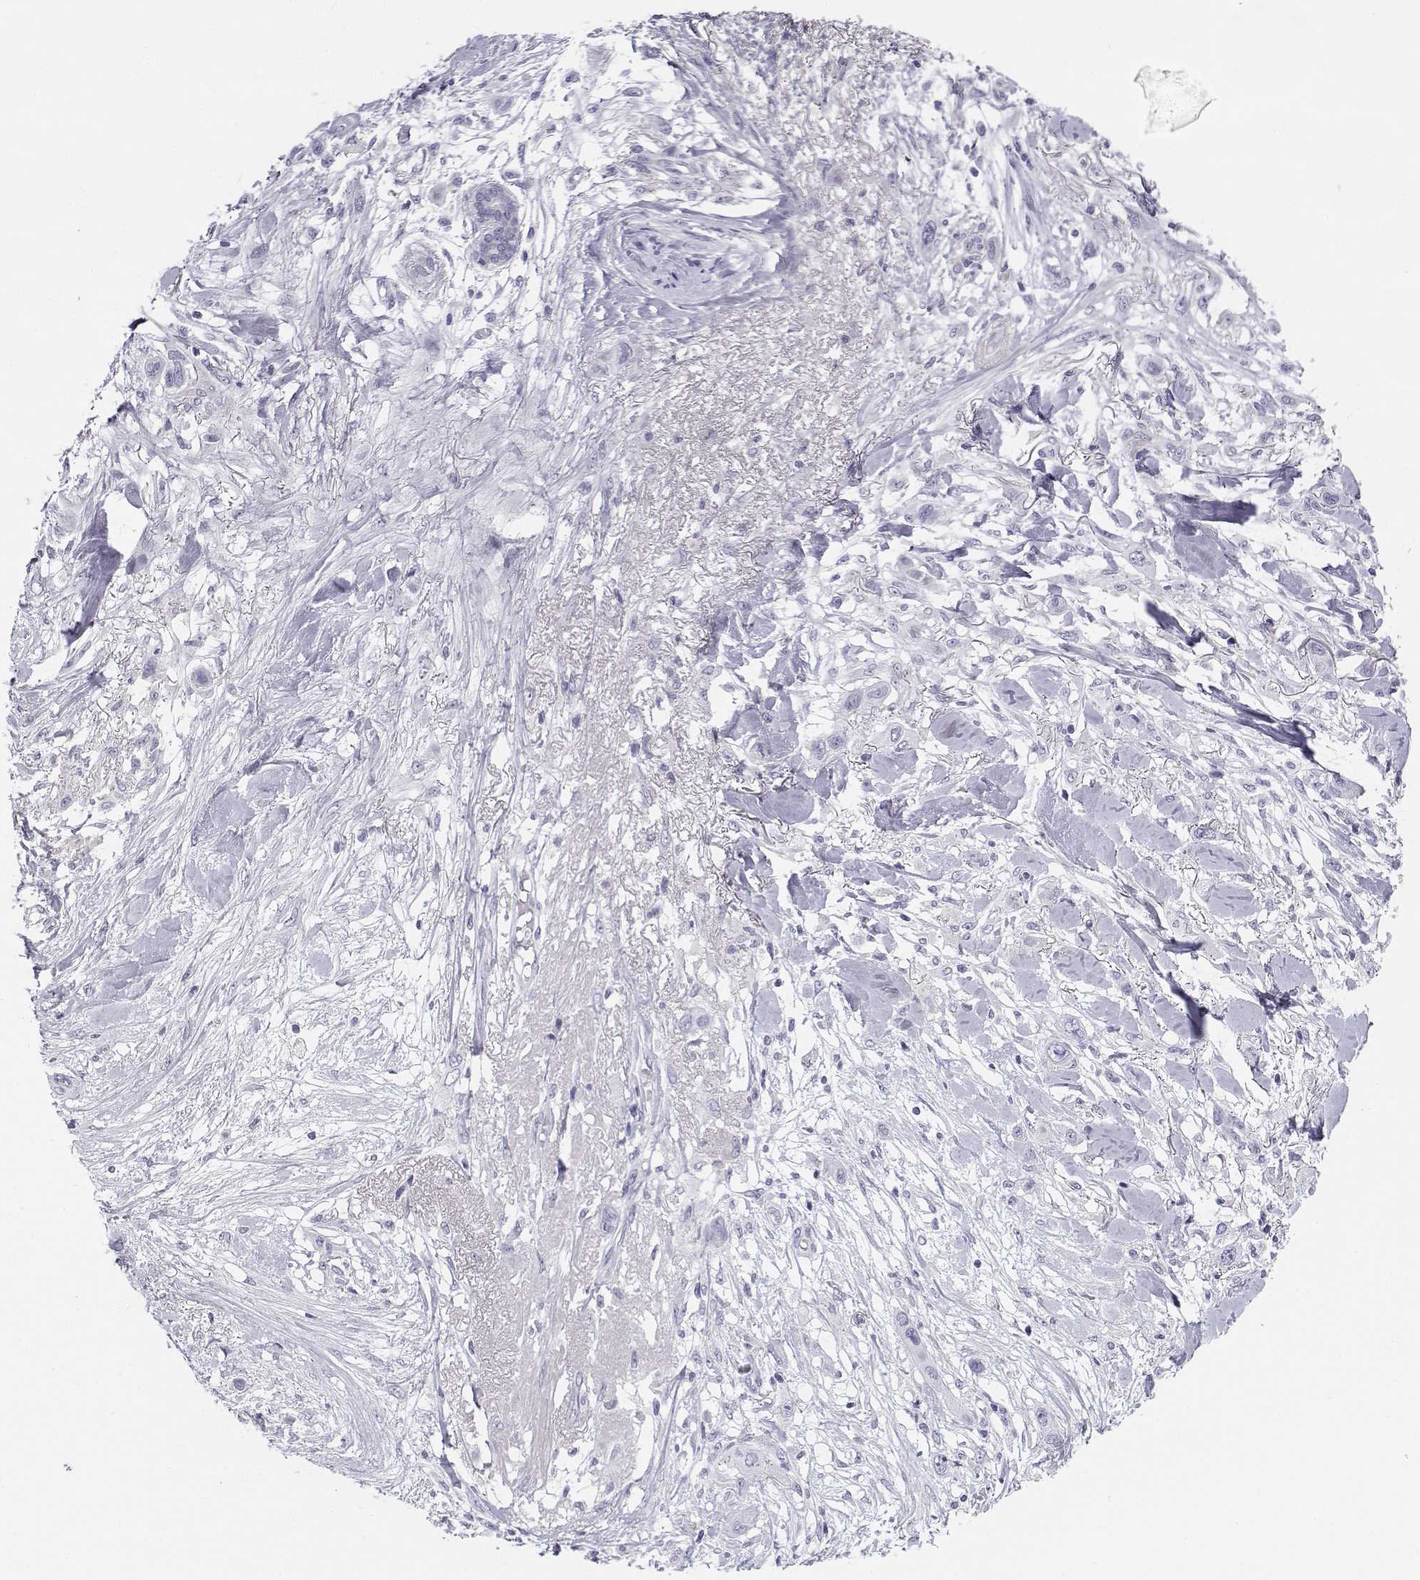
{"staining": {"intensity": "negative", "quantity": "none", "location": "none"}, "tissue": "skin cancer", "cell_type": "Tumor cells", "image_type": "cancer", "snomed": [{"axis": "morphology", "description": "Squamous cell carcinoma, NOS"}, {"axis": "topography", "description": "Skin"}], "caption": "Immunohistochemistry photomicrograph of neoplastic tissue: human skin squamous cell carcinoma stained with DAB exhibits no significant protein staining in tumor cells.", "gene": "CREB3L3", "patient": {"sex": "male", "age": 79}}